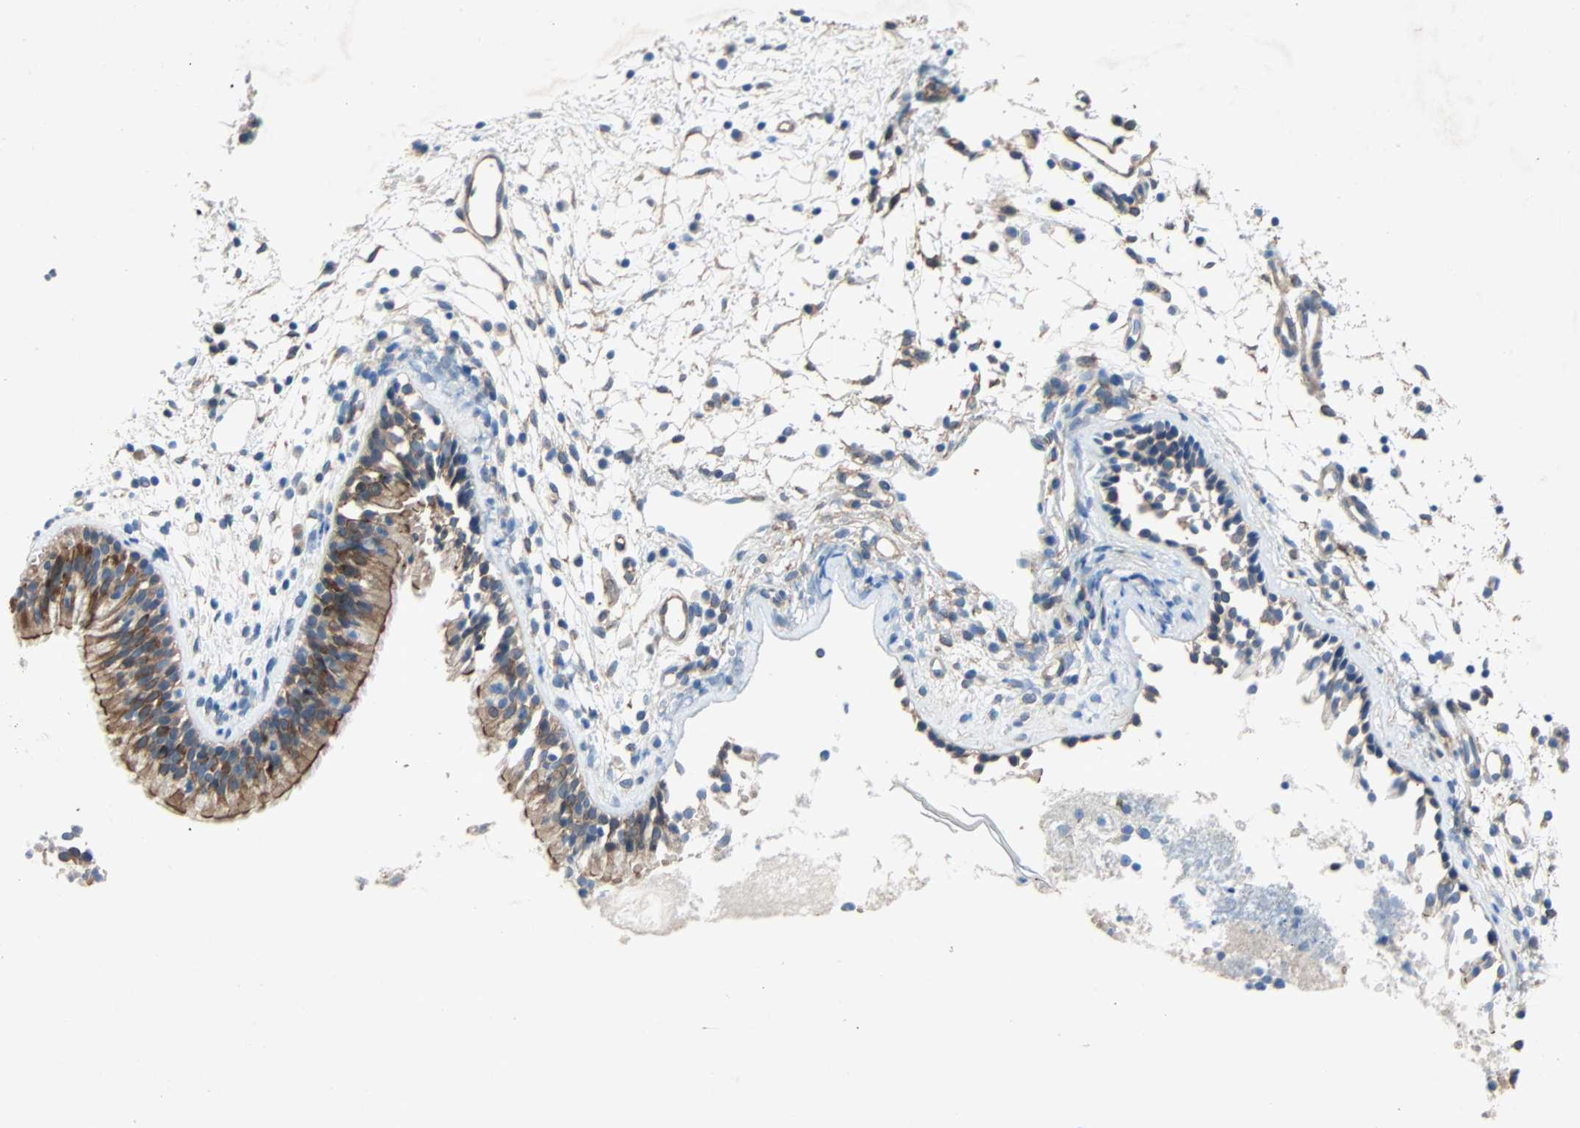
{"staining": {"intensity": "strong", "quantity": ">75%", "location": "cytoplasmic/membranous"}, "tissue": "nasopharynx", "cell_type": "Respiratory epithelial cells", "image_type": "normal", "snomed": [{"axis": "morphology", "description": "Normal tissue, NOS"}, {"axis": "topography", "description": "Nasopharynx"}], "caption": "Strong cytoplasmic/membranous expression for a protein is appreciated in approximately >75% of respiratory epithelial cells of unremarkable nasopharynx using immunohistochemistry (IHC).", "gene": "TNFRSF12A", "patient": {"sex": "male", "age": 21}}